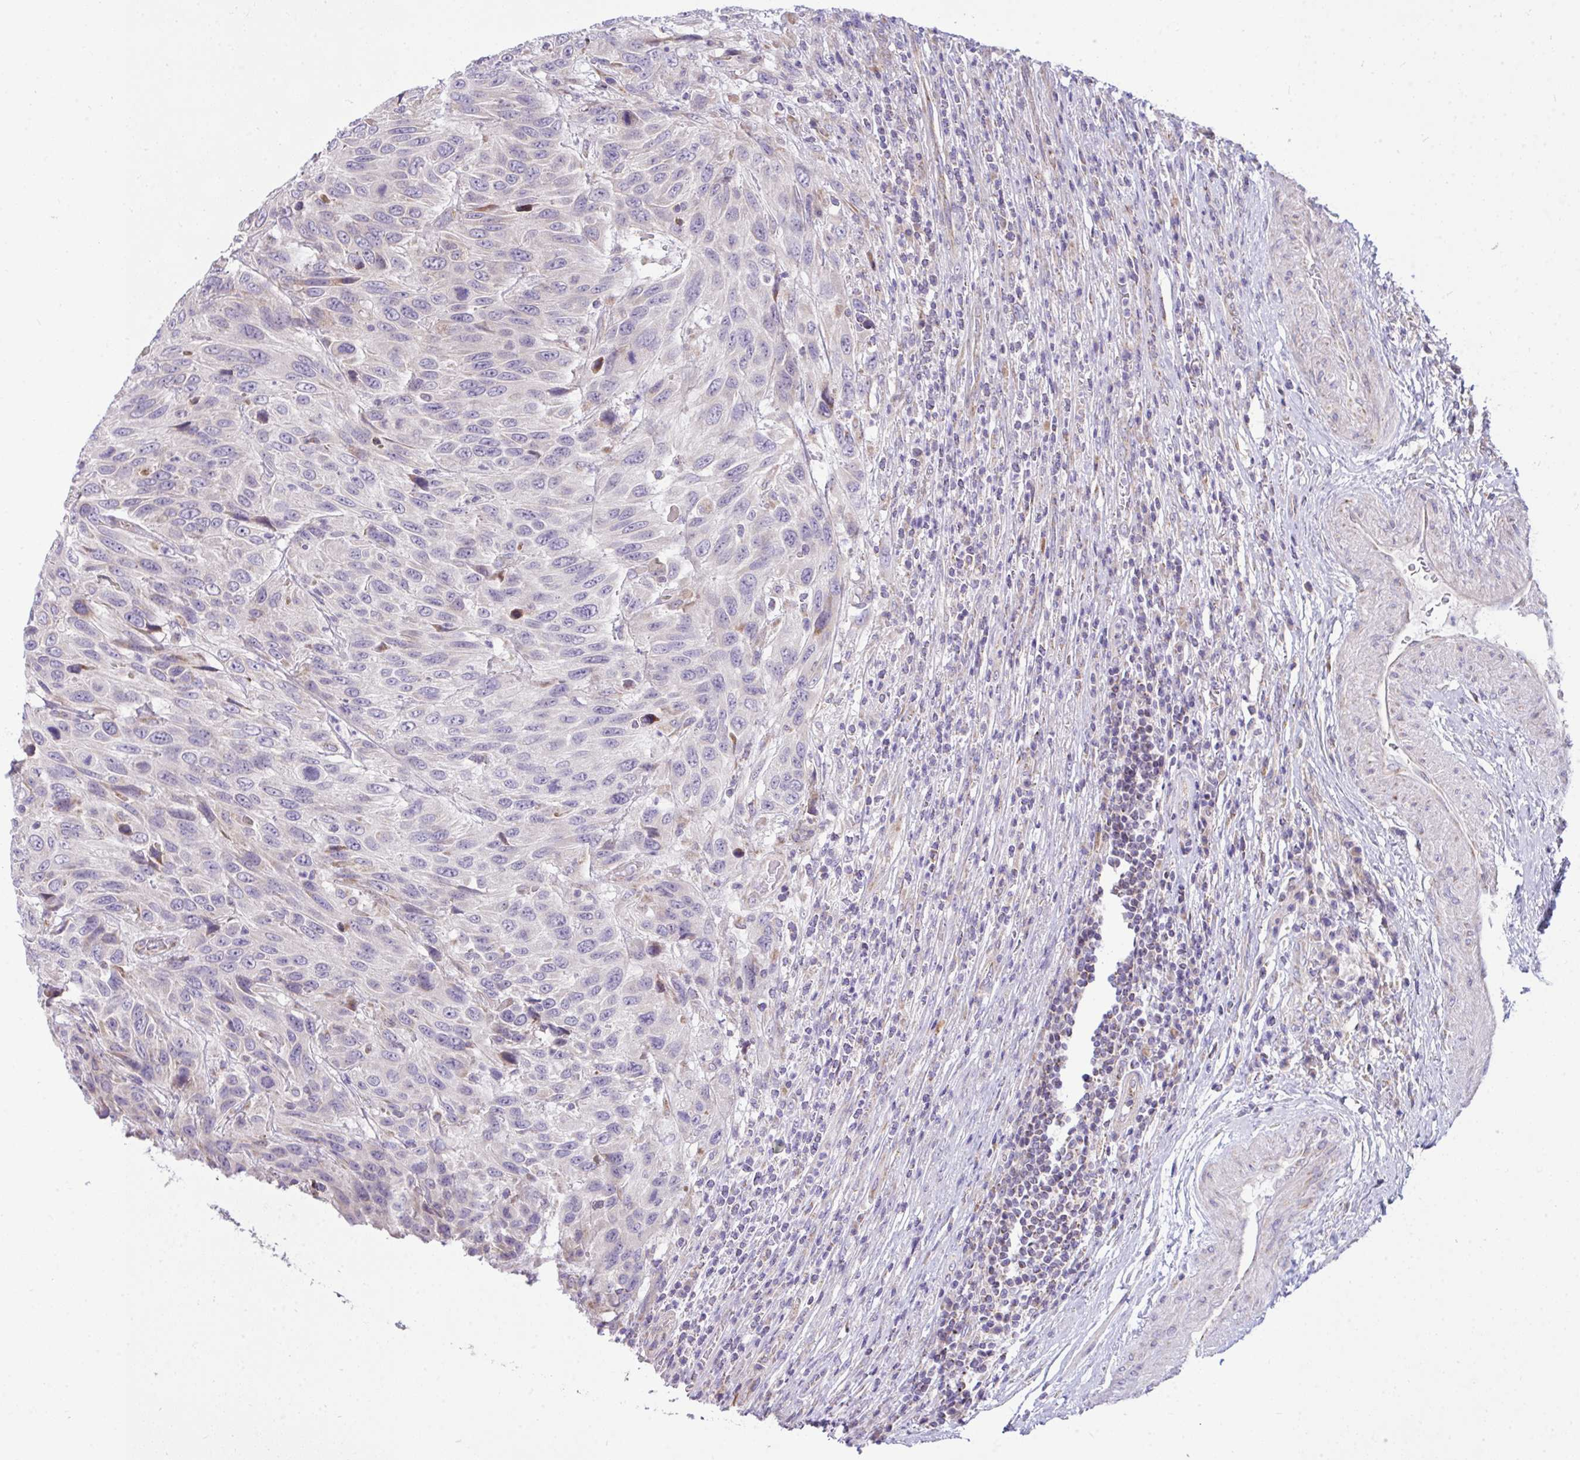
{"staining": {"intensity": "negative", "quantity": "none", "location": "none"}, "tissue": "urothelial cancer", "cell_type": "Tumor cells", "image_type": "cancer", "snomed": [{"axis": "morphology", "description": "Urothelial carcinoma, High grade"}, {"axis": "topography", "description": "Urinary bladder"}], "caption": "This is a photomicrograph of immunohistochemistry staining of urothelial carcinoma (high-grade), which shows no expression in tumor cells. Nuclei are stained in blue.", "gene": "CEP63", "patient": {"sex": "female", "age": 70}}